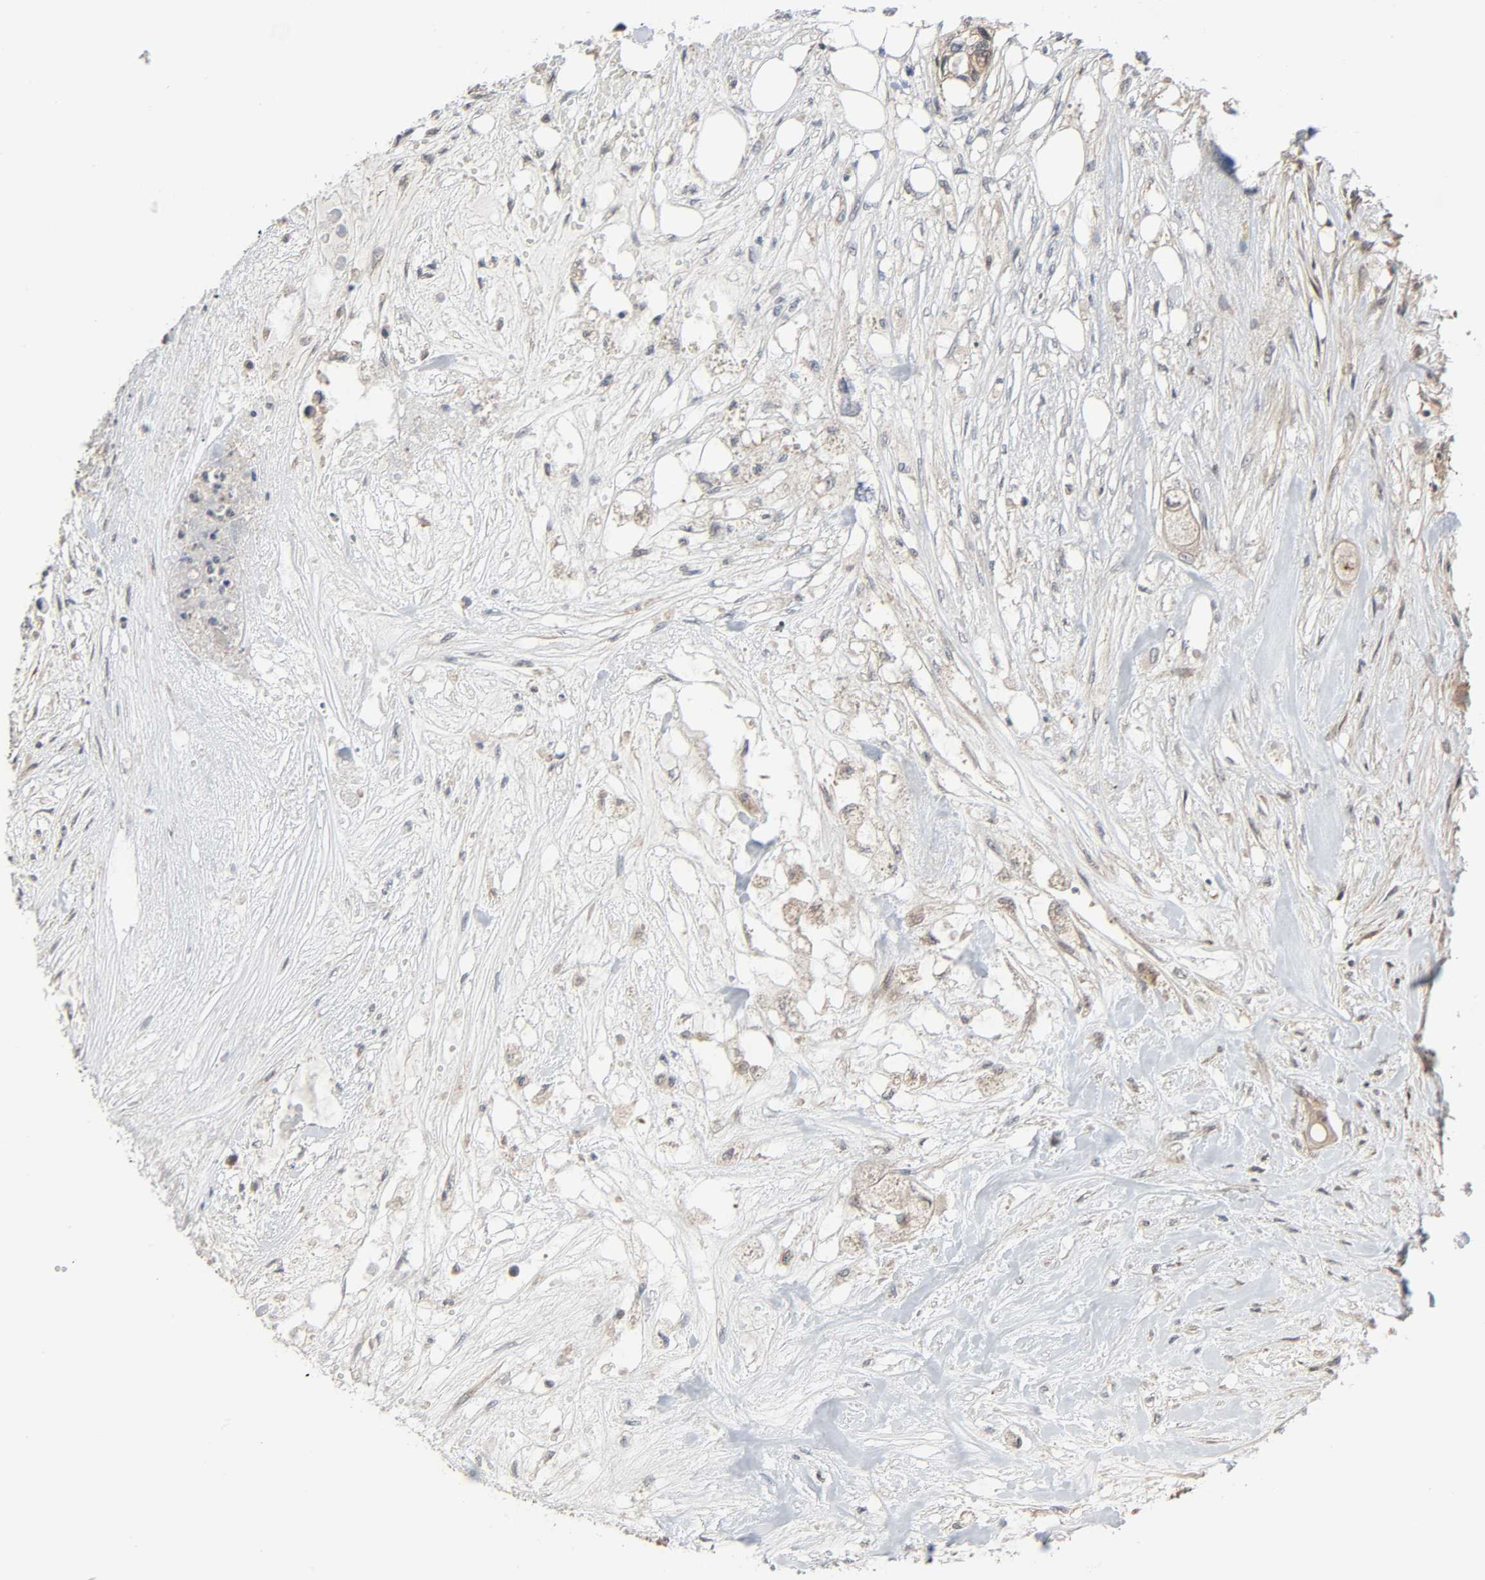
{"staining": {"intensity": "weak", "quantity": ">75%", "location": "cytoplasmic/membranous"}, "tissue": "colorectal cancer", "cell_type": "Tumor cells", "image_type": "cancer", "snomed": [{"axis": "morphology", "description": "Adenocarcinoma, NOS"}, {"axis": "topography", "description": "Colon"}], "caption": "IHC (DAB) staining of human colorectal cancer (adenocarcinoma) reveals weak cytoplasmic/membranous protein staining in approximately >75% of tumor cells.", "gene": "PPP2R1B", "patient": {"sex": "female", "age": 57}}